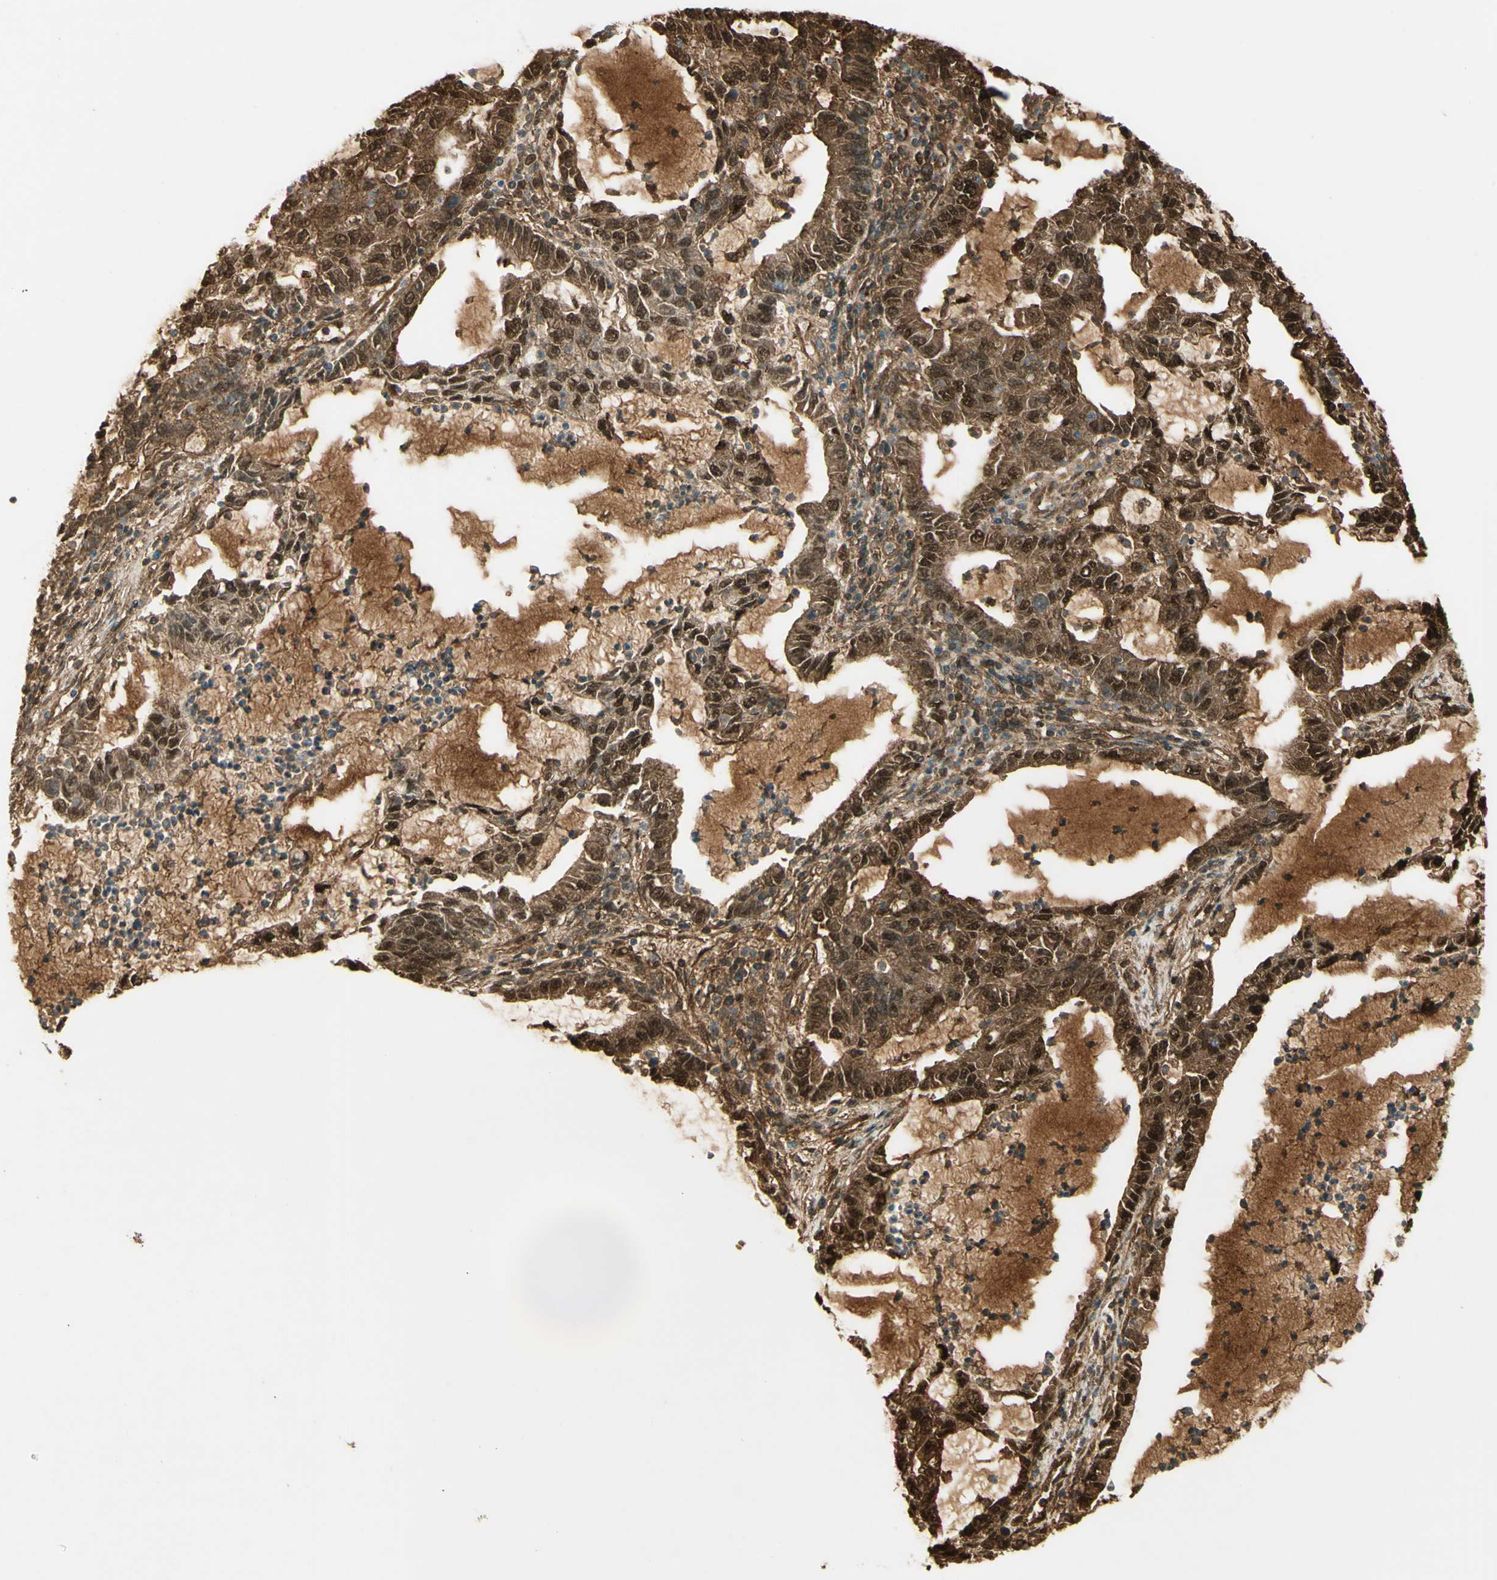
{"staining": {"intensity": "strong", "quantity": ">75%", "location": "cytoplasmic/membranous,nuclear"}, "tissue": "lung cancer", "cell_type": "Tumor cells", "image_type": "cancer", "snomed": [{"axis": "morphology", "description": "Adenocarcinoma, NOS"}, {"axis": "topography", "description": "Lung"}], "caption": "The photomicrograph exhibits staining of lung adenocarcinoma, revealing strong cytoplasmic/membranous and nuclear protein positivity (brown color) within tumor cells.", "gene": "TNN", "patient": {"sex": "female", "age": 51}}